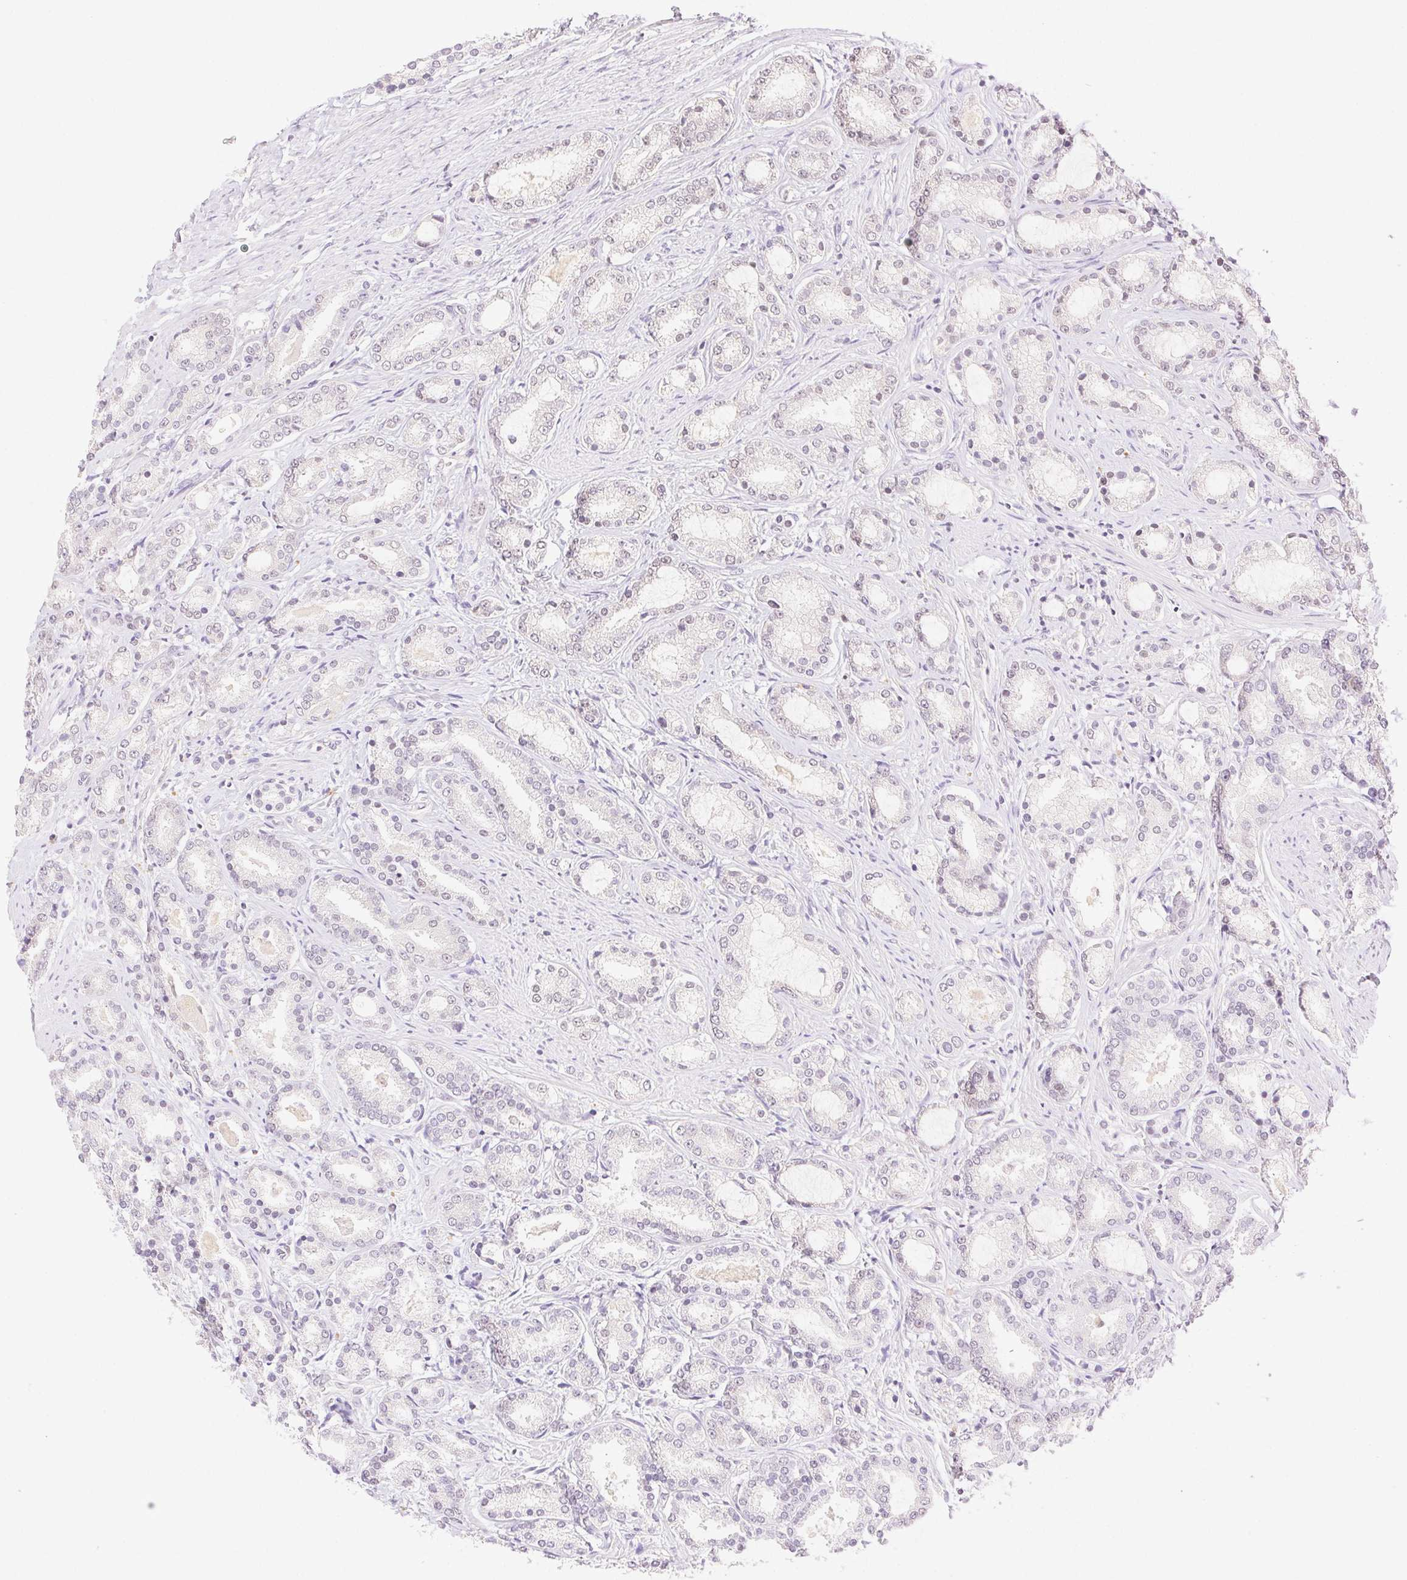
{"staining": {"intensity": "negative", "quantity": "none", "location": "none"}, "tissue": "prostate cancer", "cell_type": "Tumor cells", "image_type": "cancer", "snomed": [{"axis": "morphology", "description": "Adenocarcinoma, High grade"}, {"axis": "topography", "description": "Prostate"}], "caption": "A micrograph of prostate cancer (high-grade adenocarcinoma) stained for a protein reveals no brown staining in tumor cells.", "gene": "H2AZ2", "patient": {"sex": "male", "age": 63}}